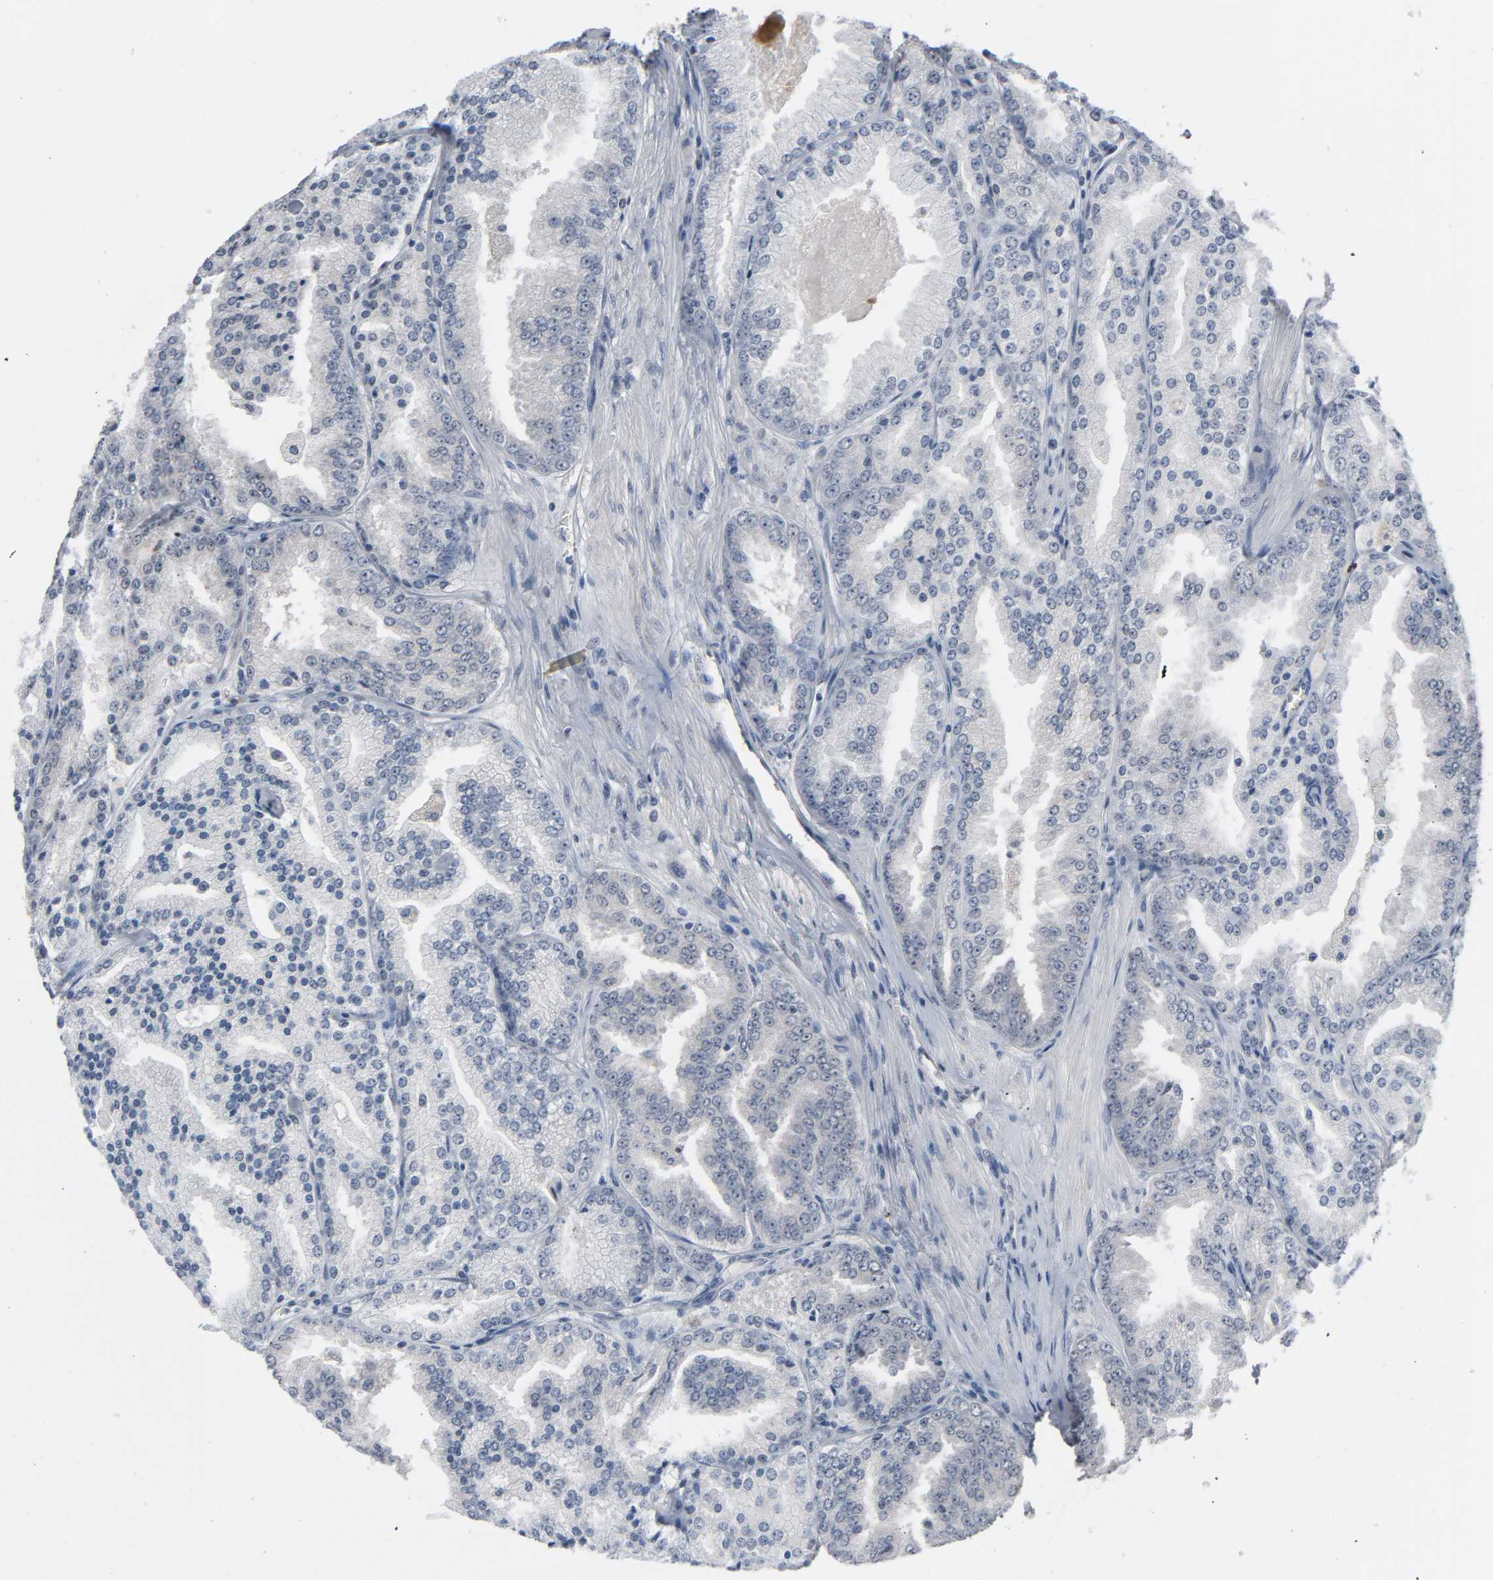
{"staining": {"intensity": "negative", "quantity": "none", "location": "none"}, "tissue": "prostate cancer", "cell_type": "Tumor cells", "image_type": "cancer", "snomed": [{"axis": "morphology", "description": "Adenocarcinoma, High grade"}, {"axis": "topography", "description": "Prostate"}], "caption": "DAB (3,3'-diaminobenzidine) immunohistochemical staining of human prostate cancer (high-grade adenocarcinoma) reveals no significant staining in tumor cells. (Stains: DAB (3,3'-diaminobenzidine) immunohistochemistry with hematoxylin counter stain, Microscopy: brightfield microscopy at high magnification).", "gene": "ACSS2", "patient": {"sex": "male", "age": 61}}